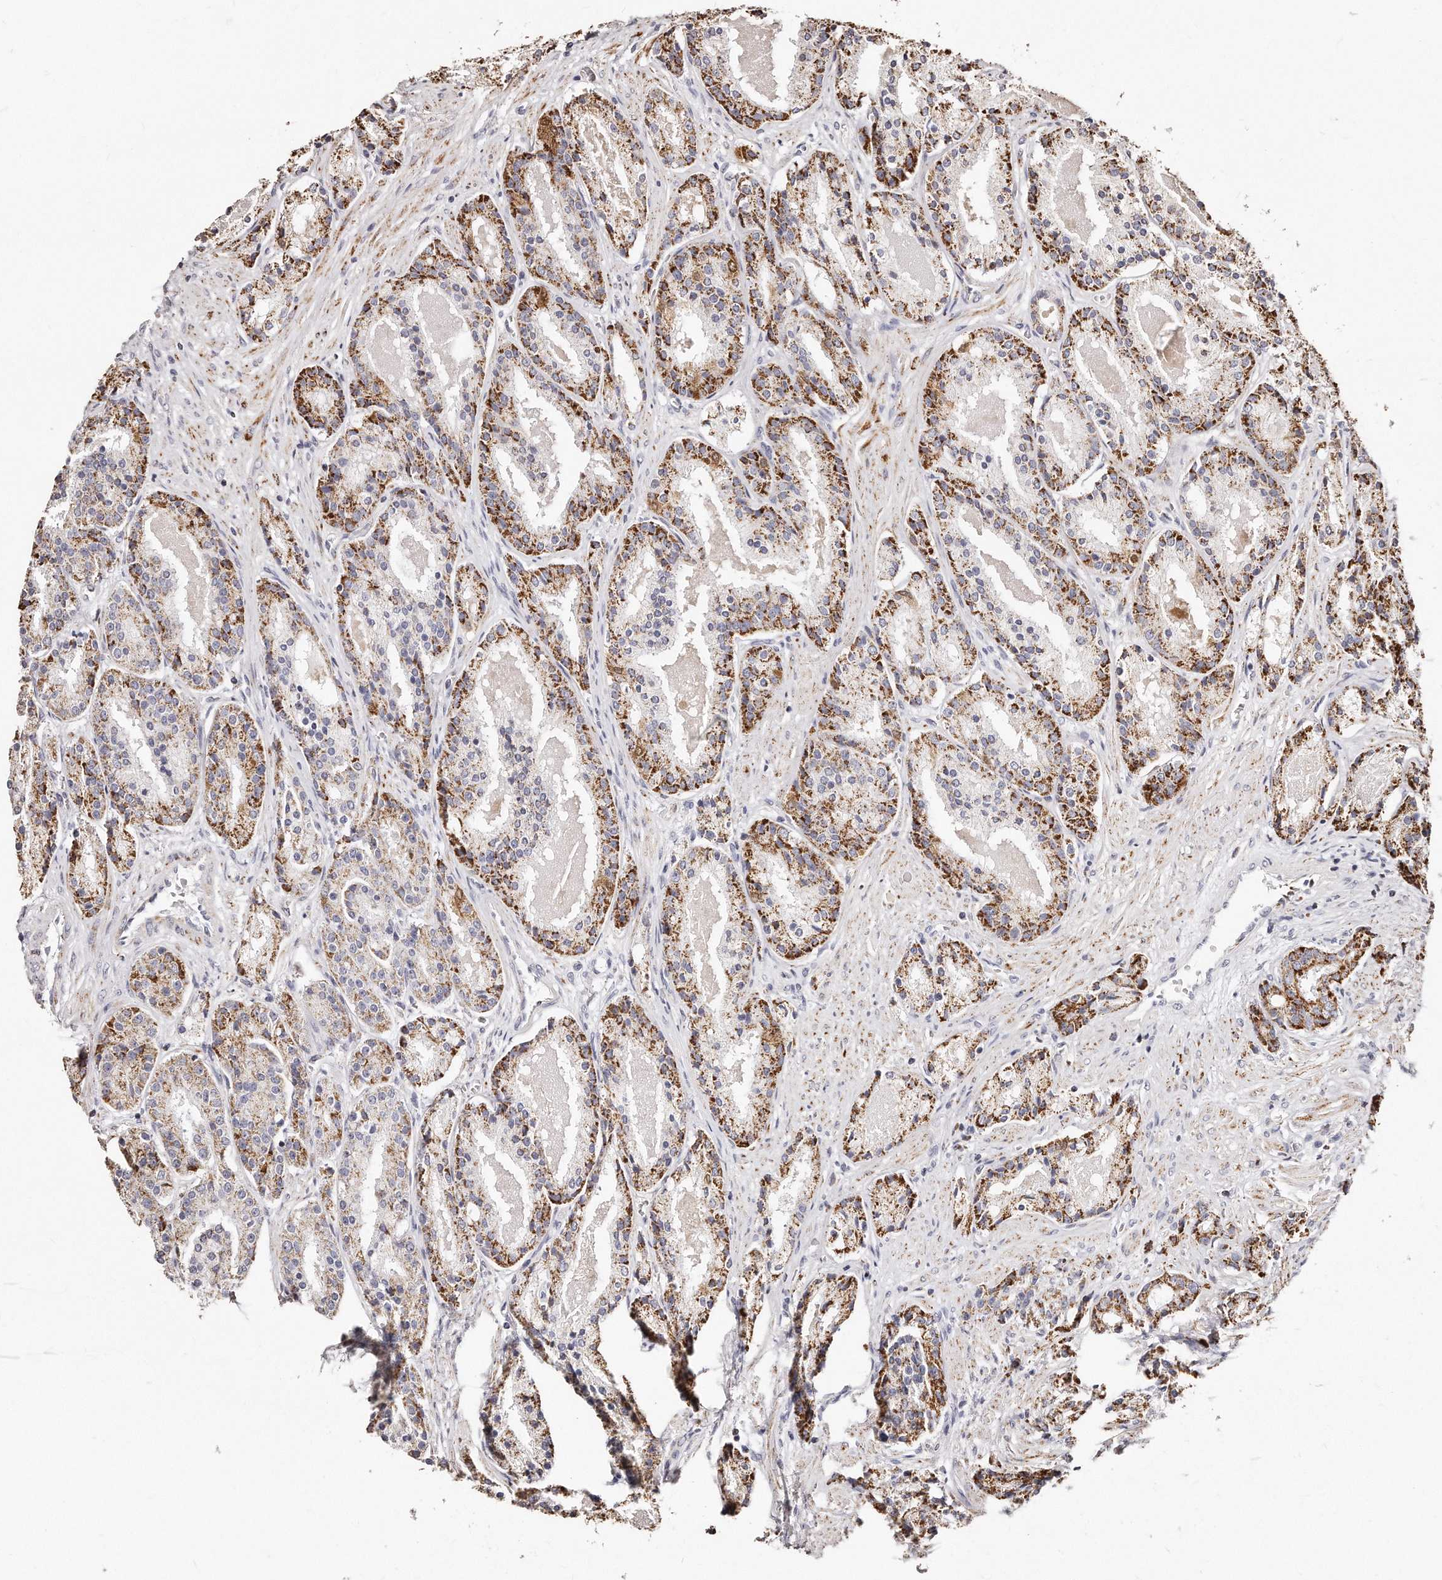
{"staining": {"intensity": "strong", "quantity": ">75%", "location": "cytoplasmic/membranous"}, "tissue": "prostate cancer", "cell_type": "Tumor cells", "image_type": "cancer", "snomed": [{"axis": "morphology", "description": "Adenocarcinoma, High grade"}, {"axis": "topography", "description": "Prostate"}], "caption": "Immunohistochemical staining of human prostate cancer displays strong cytoplasmic/membranous protein staining in approximately >75% of tumor cells.", "gene": "RTKN", "patient": {"sex": "male", "age": 60}}